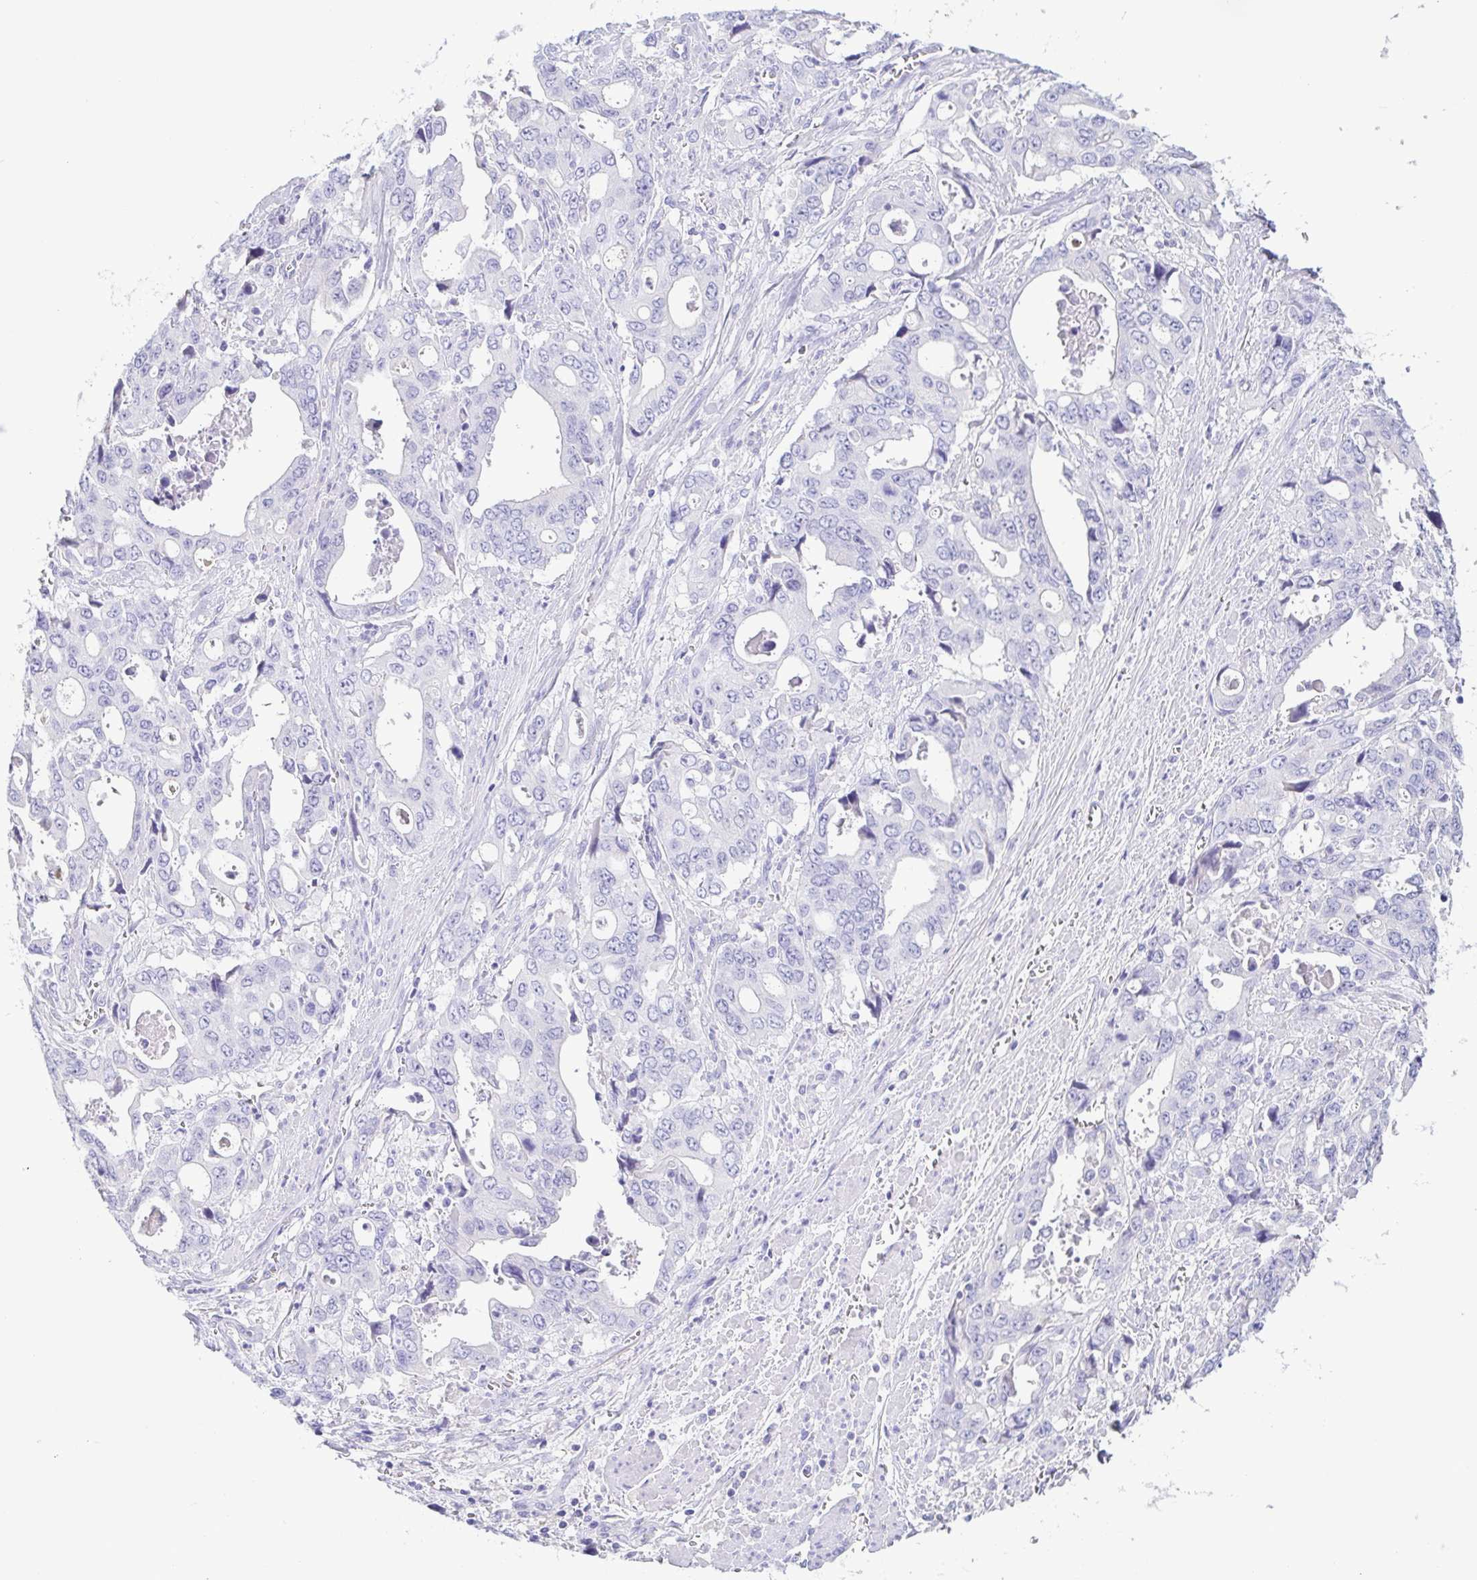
{"staining": {"intensity": "negative", "quantity": "none", "location": "none"}, "tissue": "stomach cancer", "cell_type": "Tumor cells", "image_type": "cancer", "snomed": [{"axis": "morphology", "description": "Adenocarcinoma, NOS"}, {"axis": "topography", "description": "Stomach, upper"}], "caption": "An image of human adenocarcinoma (stomach) is negative for staining in tumor cells.", "gene": "TREH", "patient": {"sex": "male", "age": 74}}